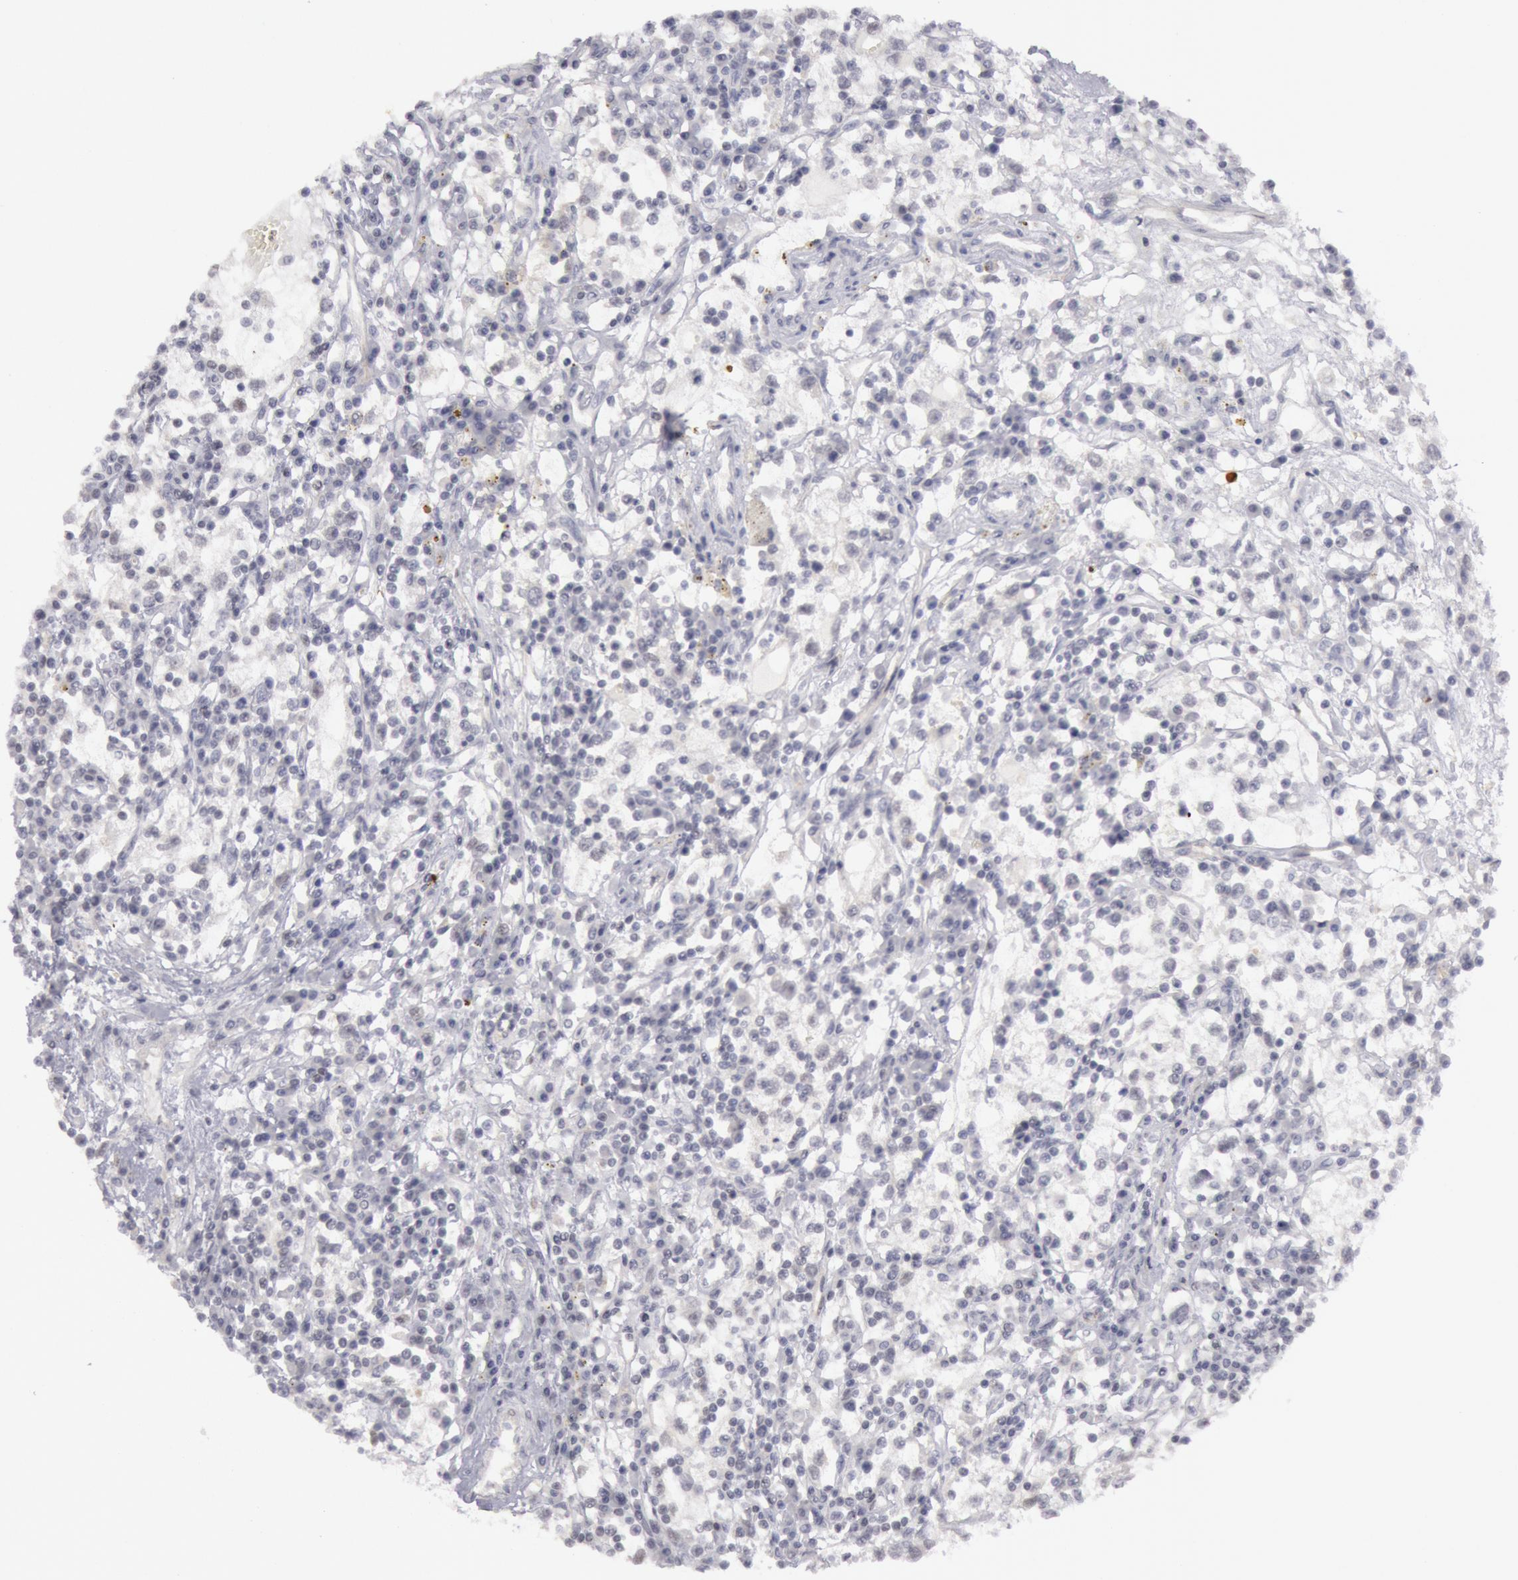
{"staining": {"intensity": "negative", "quantity": "none", "location": "none"}, "tissue": "renal cancer", "cell_type": "Tumor cells", "image_type": "cancer", "snomed": [{"axis": "morphology", "description": "Adenocarcinoma, NOS"}, {"axis": "topography", "description": "Kidney"}], "caption": "The histopathology image displays no staining of tumor cells in renal cancer.", "gene": "JOSD1", "patient": {"sex": "male", "age": 82}}